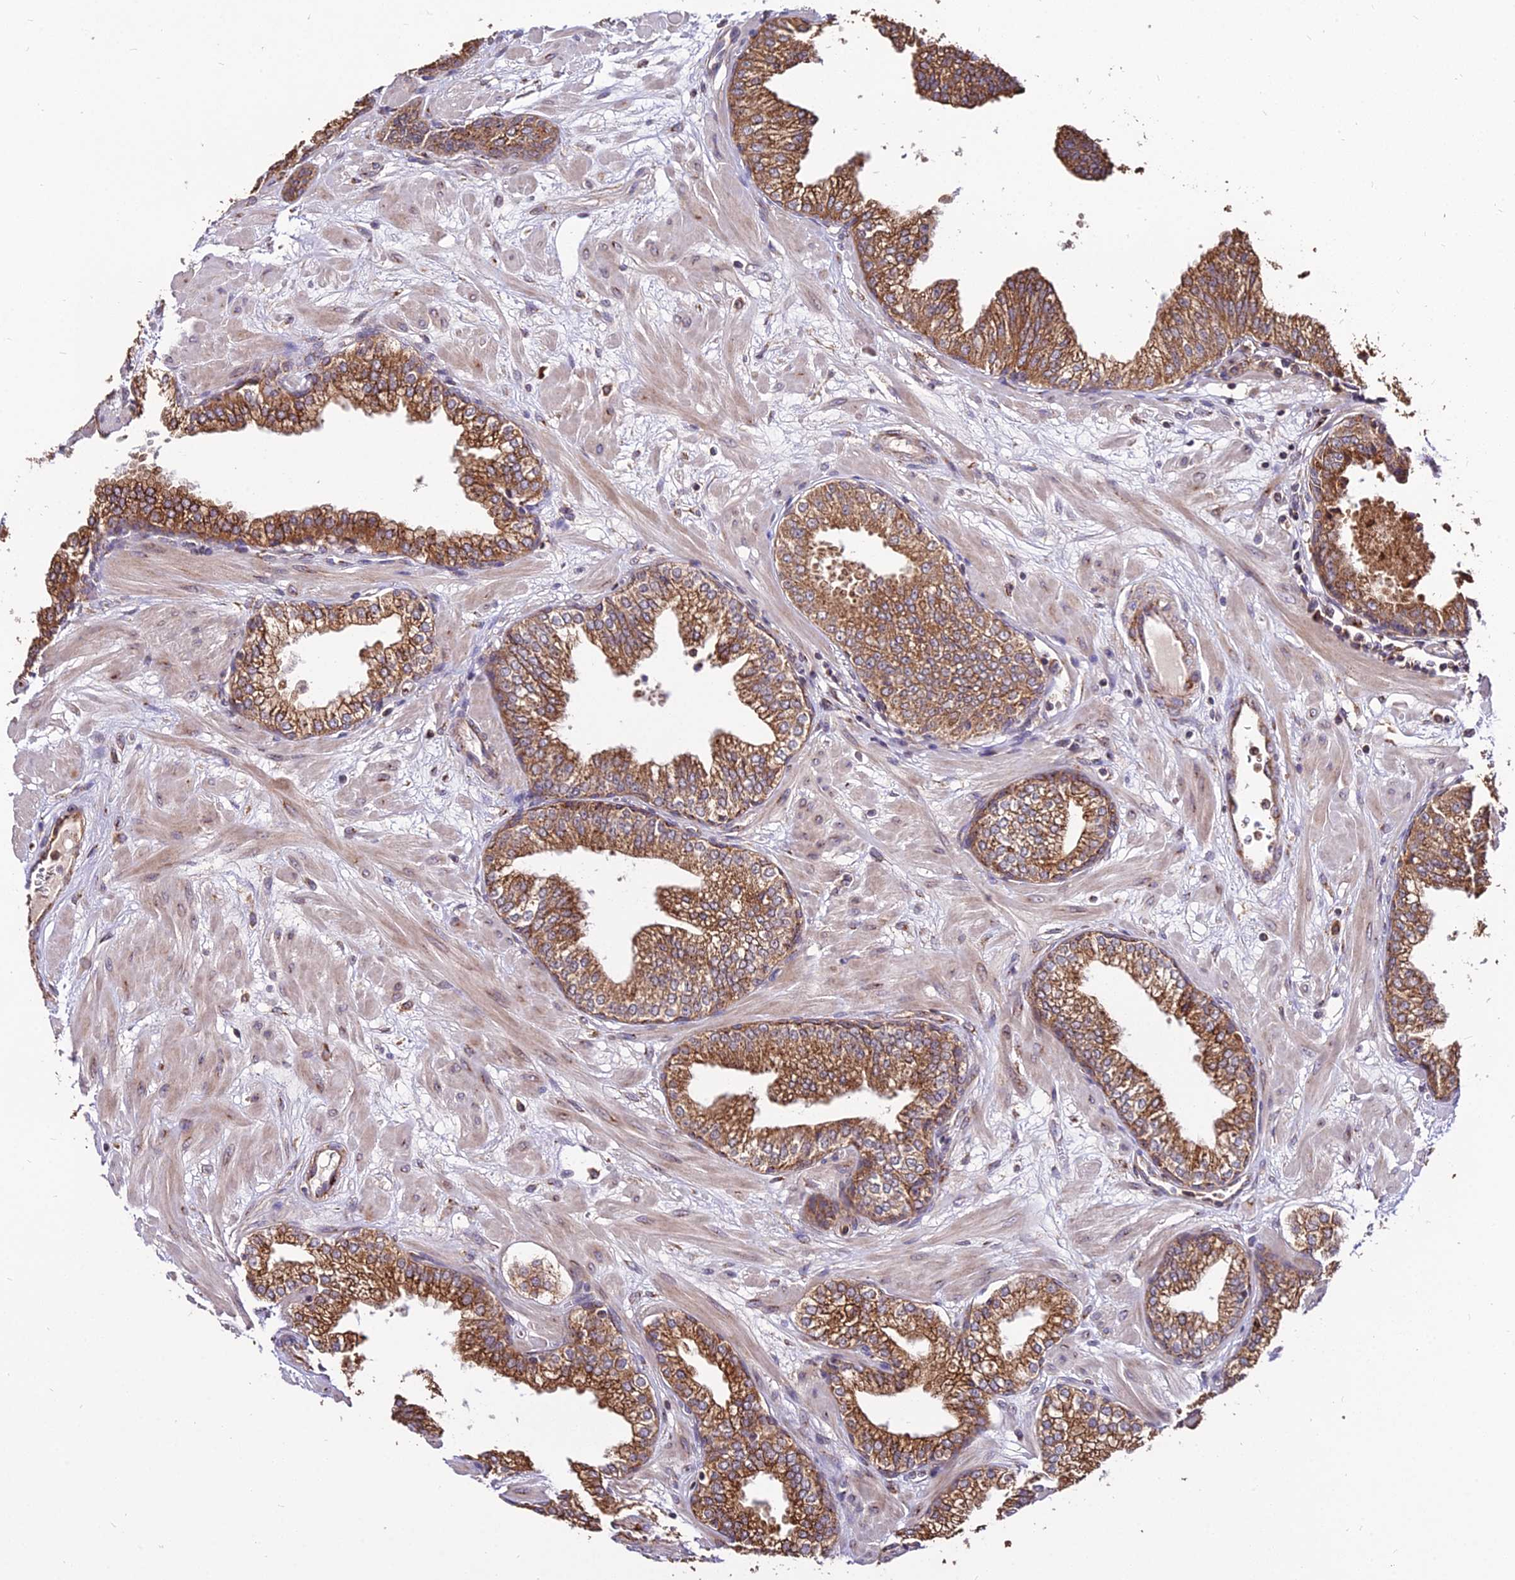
{"staining": {"intensity": "strong", "quantity": ">75%", "location": "cytoplasmic/membranous"}, "tissue": "prostate", "cell_type": "Glandular cells", "image_type": "normal", "snomed": [{"axis": "morphology", "description": "Normal tissue, NOS"}, {"axis": "morphology", "description": "Urothelial carcinoma, Low grade"}, {"axis": "topography", "description": "Urinary bladder"}, {"axis": "topography", "description": "Prostate"}], "caption": "IHC of normal human prostate shows high levels of strong cytoplasmic/membranous expression in approximately >75% of glandular cells. (brown staining indicates protein expression, while blue staining denotes nuclei).", "gene": "ENSG00000258465", "patient": {"sex": "male", "age": 60}}